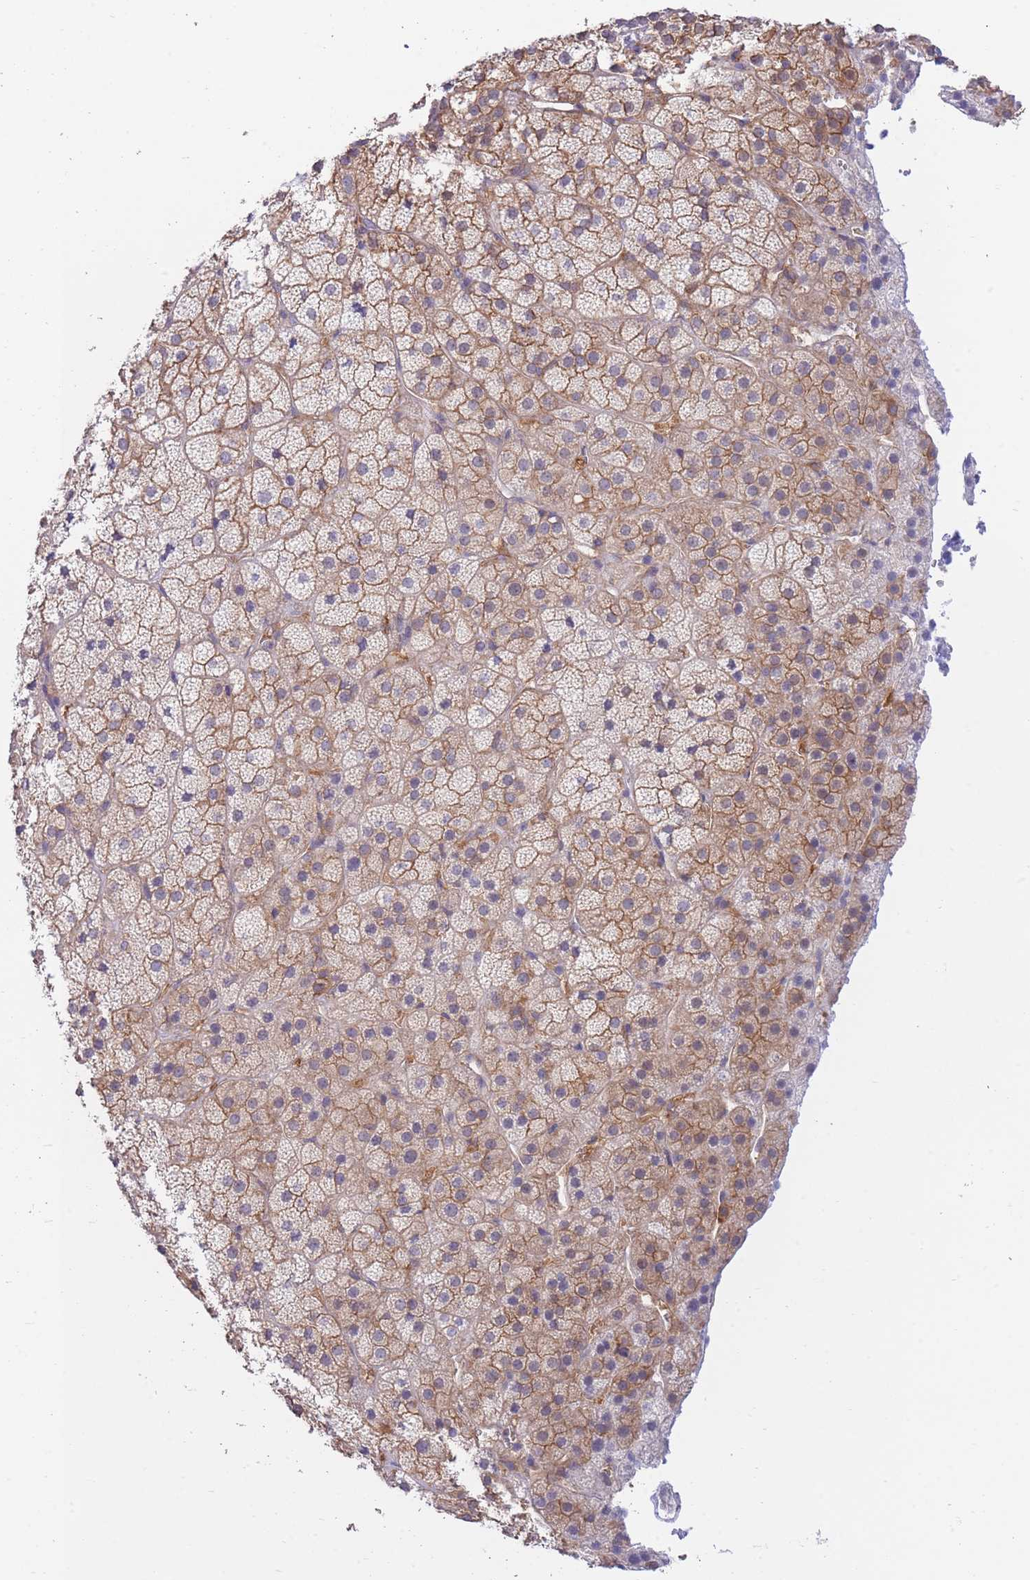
{"staining": {"intensity": "moderate", "quantity": "25%-75%", "location": "cytoplasmic/membranous"}, "tissue": "adrenal gland", "cell_type": "Glandular cells", "image_type": "normal", "snomed": [{"axis": "morphology", "description": "Normal tissue, NOS"}, {"axis": "topography", "description": "Adrenal gland"}], "caption": "The micrograph reveals a brown stain indicating the presence of a protein in the cytoplasmic/membranous of glandular cells in adrenal gland. (Brightfield microscopy of DAB IHC at high magnification).", "gene": "NAMPT", "patient": {"sex": "female", "age": 70}}